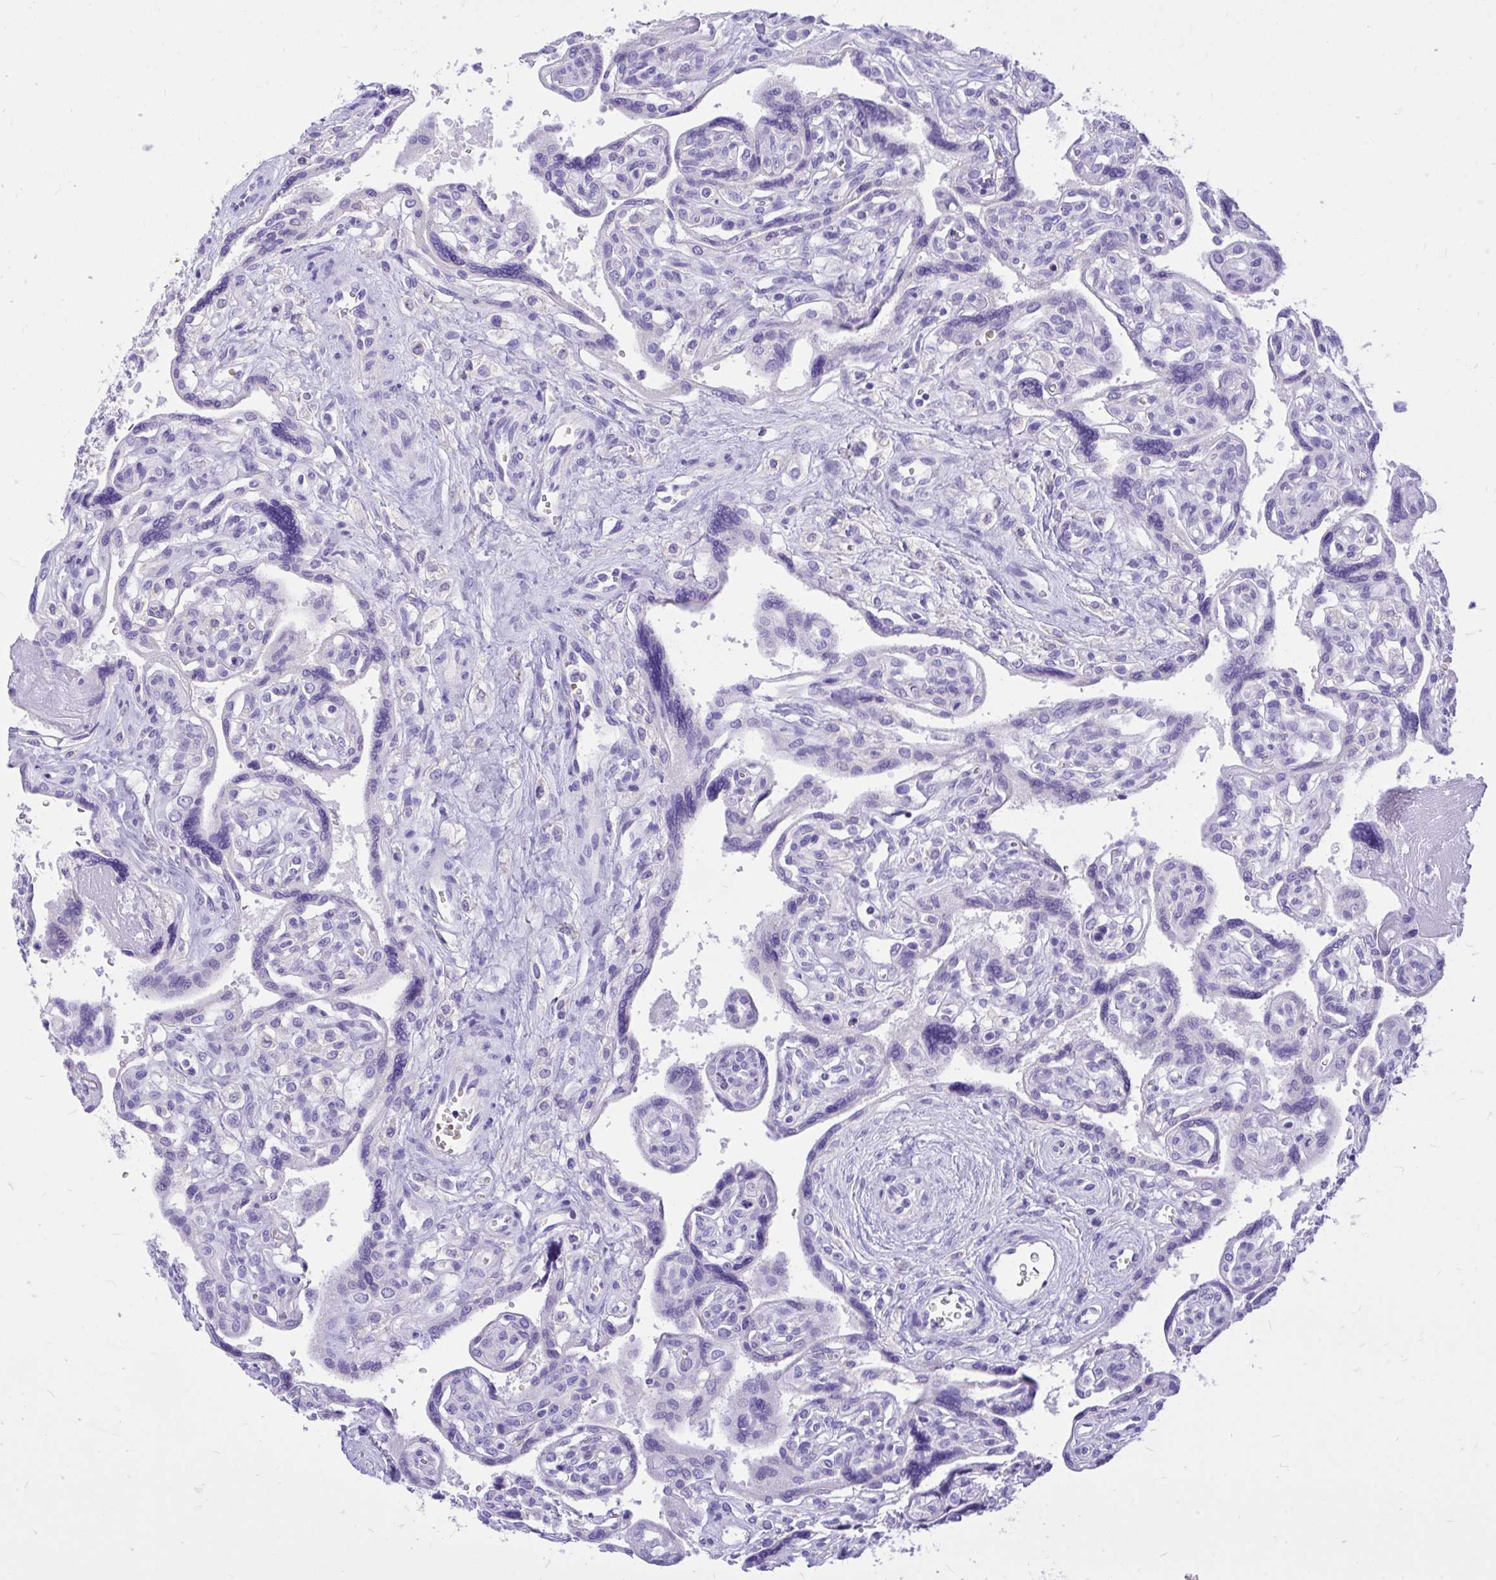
{"staining": {"intensity": "negative", "quantity": "none", "location": "none"}, "tissue": "placenta", "cell_type": "Decidual cells", "image_type": "normal", "snomed": [{"axis": "morphology", "description": "Normal tissue, NOS"}, {"axis": "topography", "description": "Placenta"}], "caption": "IHC of benign human placenta reveals no staining in decidual cells.", "gene": "MON1A", "patient": {"sex": "female", "age": 39}}